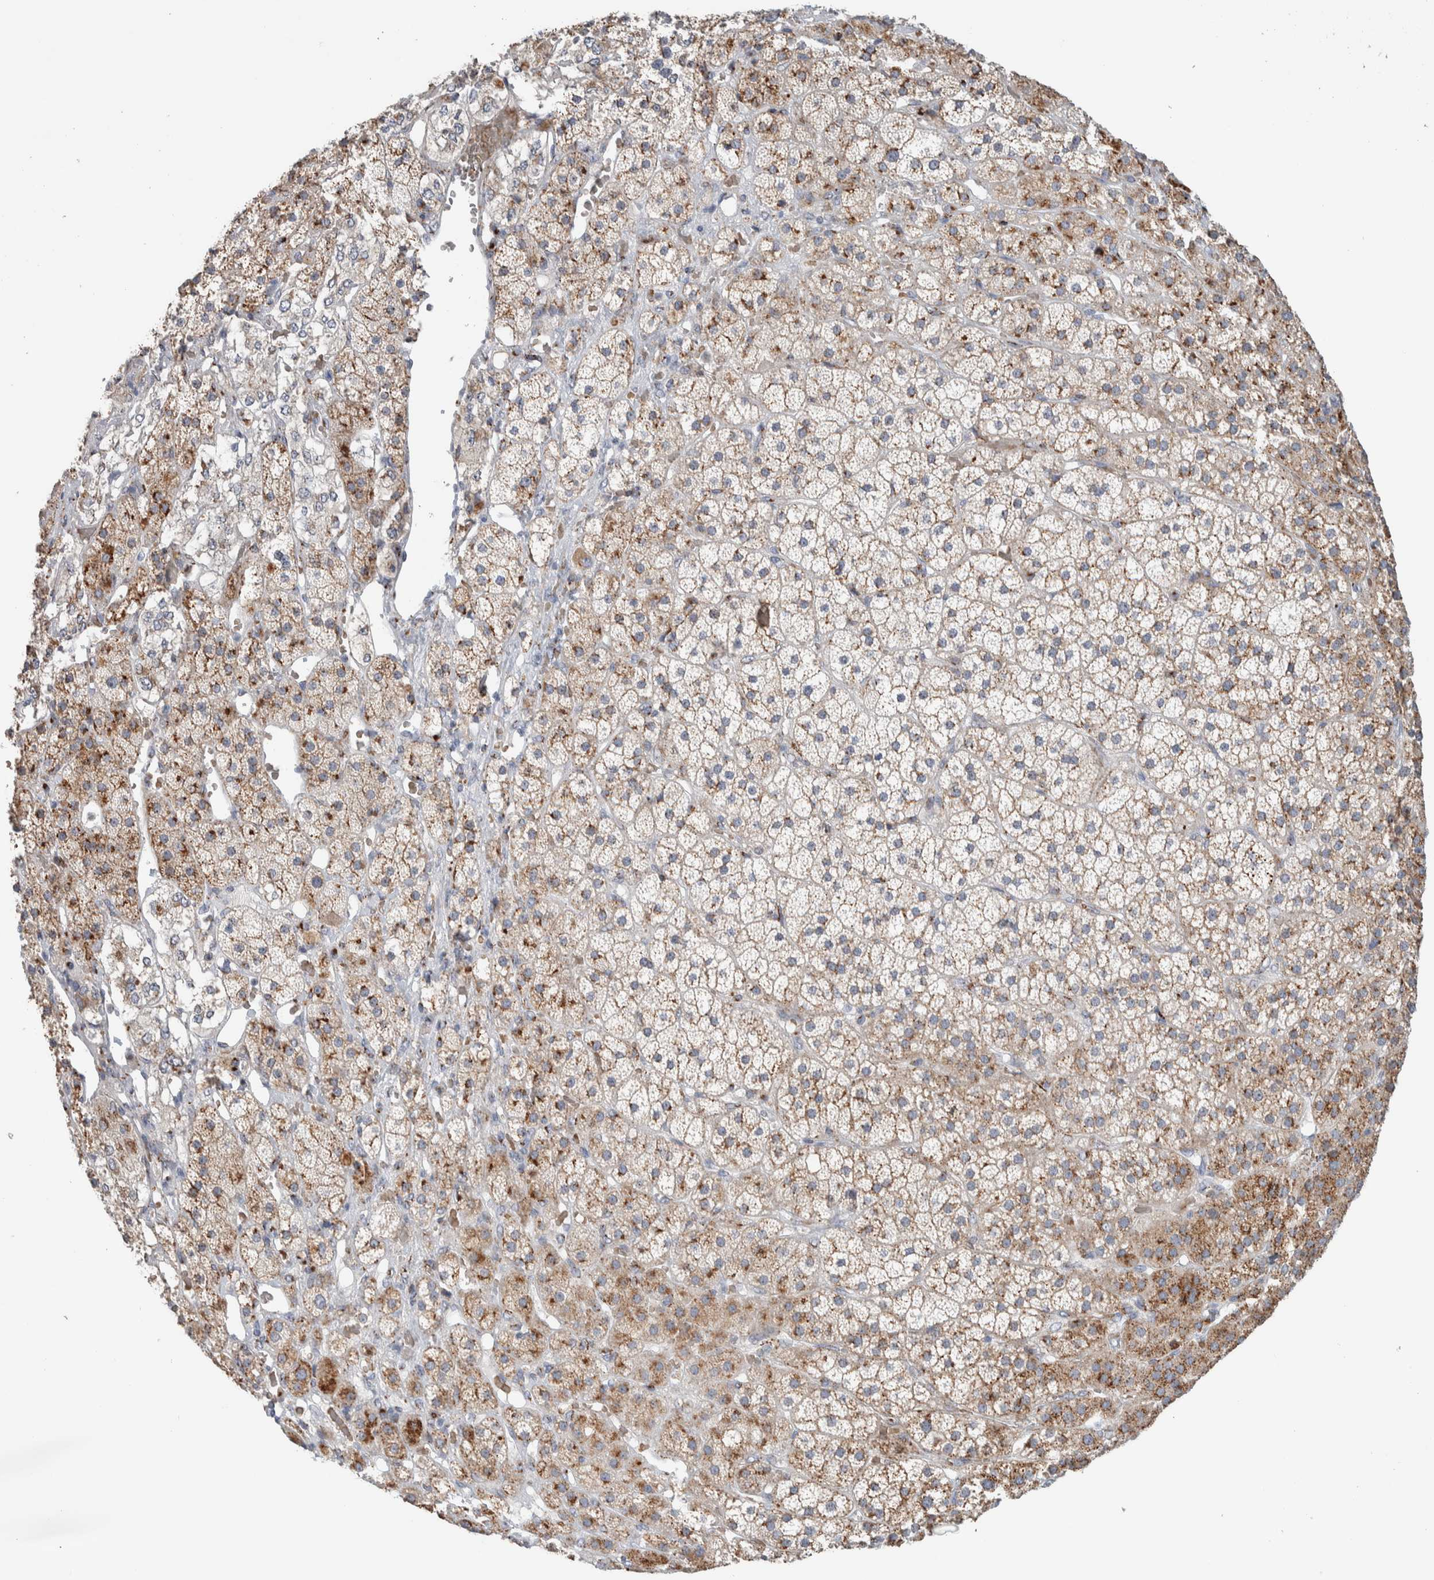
{"staining": {"intensity": "moderate", "quantity": ">75%", "location": "cytoplasmic/membranous"}, "tissue": "adrenal gland", "cell_type": "Glandular cells", "image_type": "normal", "snomed": [{"axis": "morphology", "description": "Normal tissue, NOS"}, {"axis": "topography", "description": "Adrenal gland"}], "caption": "A histopathology image of adrenal gland stained for a protein exhibits moderate cytoplasmic/membranous brown staining in glandular cells.", "gene": "SLC38A10", "patient": {"sex": "male", "age": 57}}